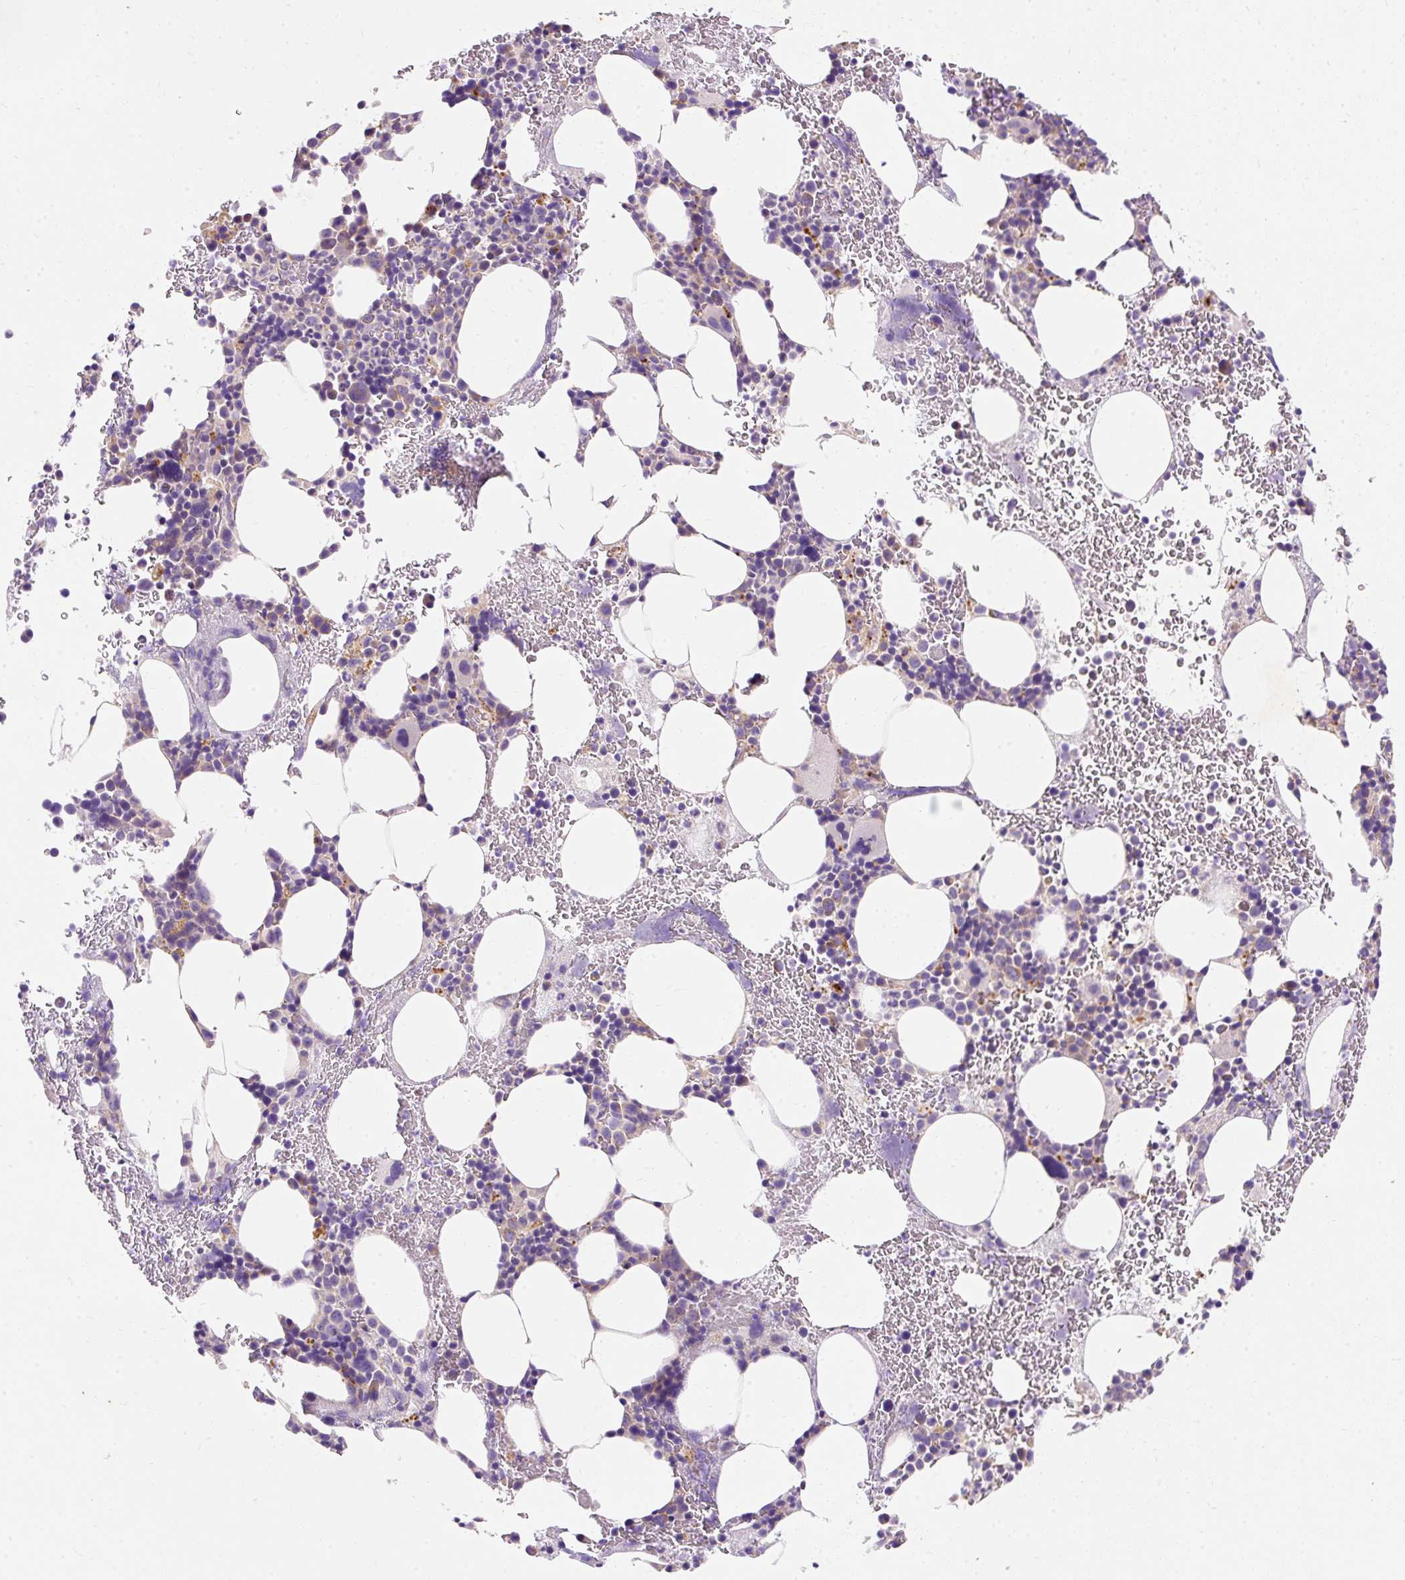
{"staining": {"intensity": "negative", "quantity": "none", "location": "none"}, "tissue": "bone marrow", "cell_type": "Hematopoietic cells", "image_type": "normal", "snomed": [{"axis": "morphology", "description": "Normal tissue, NOS"}, {"axis": "topography", "description": "Bone marrow"}], "caption": "A high-resolution photomicrograph shows immunohistochemistry staining of normal bone marrow, which demonstrates no significant positivity in hematopoietic cells. (Brightfield microscopy of DAB (3,3'-diaminobenzidine) IHC at high magnification).", "gene": "OR4K15", "patient": {"sex": "male", "age": 62}}